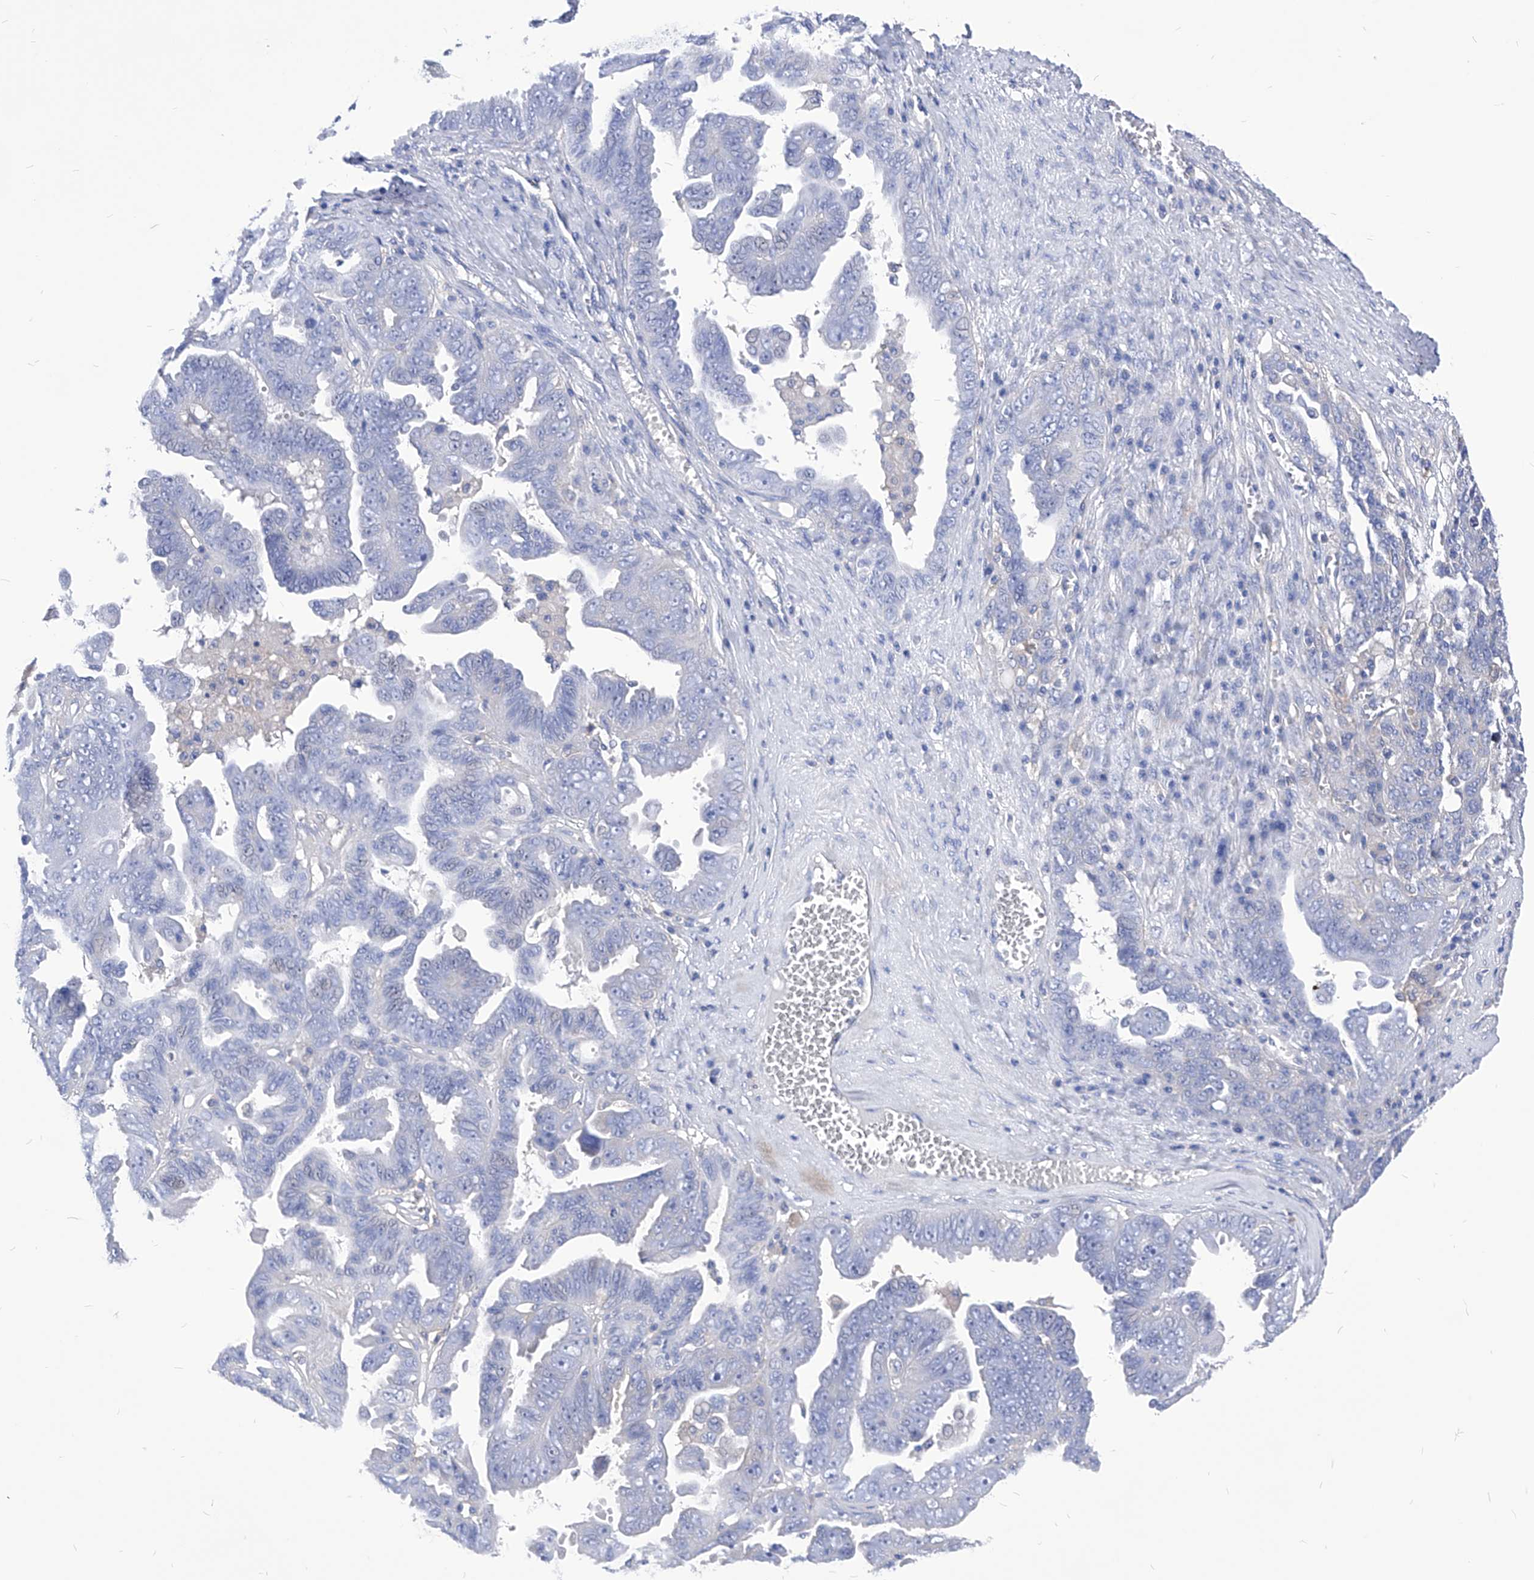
{"staining": {"intensity": "negative", "quantity": "none", "location": "none"}, "tissue": "ovarian cancer", "cell_type": "Tumor cells", "image_type": "cancer", "snomed": [{"axis": "morphology", "description": "Carcinoma, endometroid"}, {"axis": "topography", "description": "Ovary"}], "caption": "DAB (3,3'-diaminobenzidine) immunohistochemical staining of ovarian cancer (endometroid carcinoma) displays no significant staining in tumor cells.", "gene": "XPNPEP1", "patient": {"sex": "female", "age": 62}}